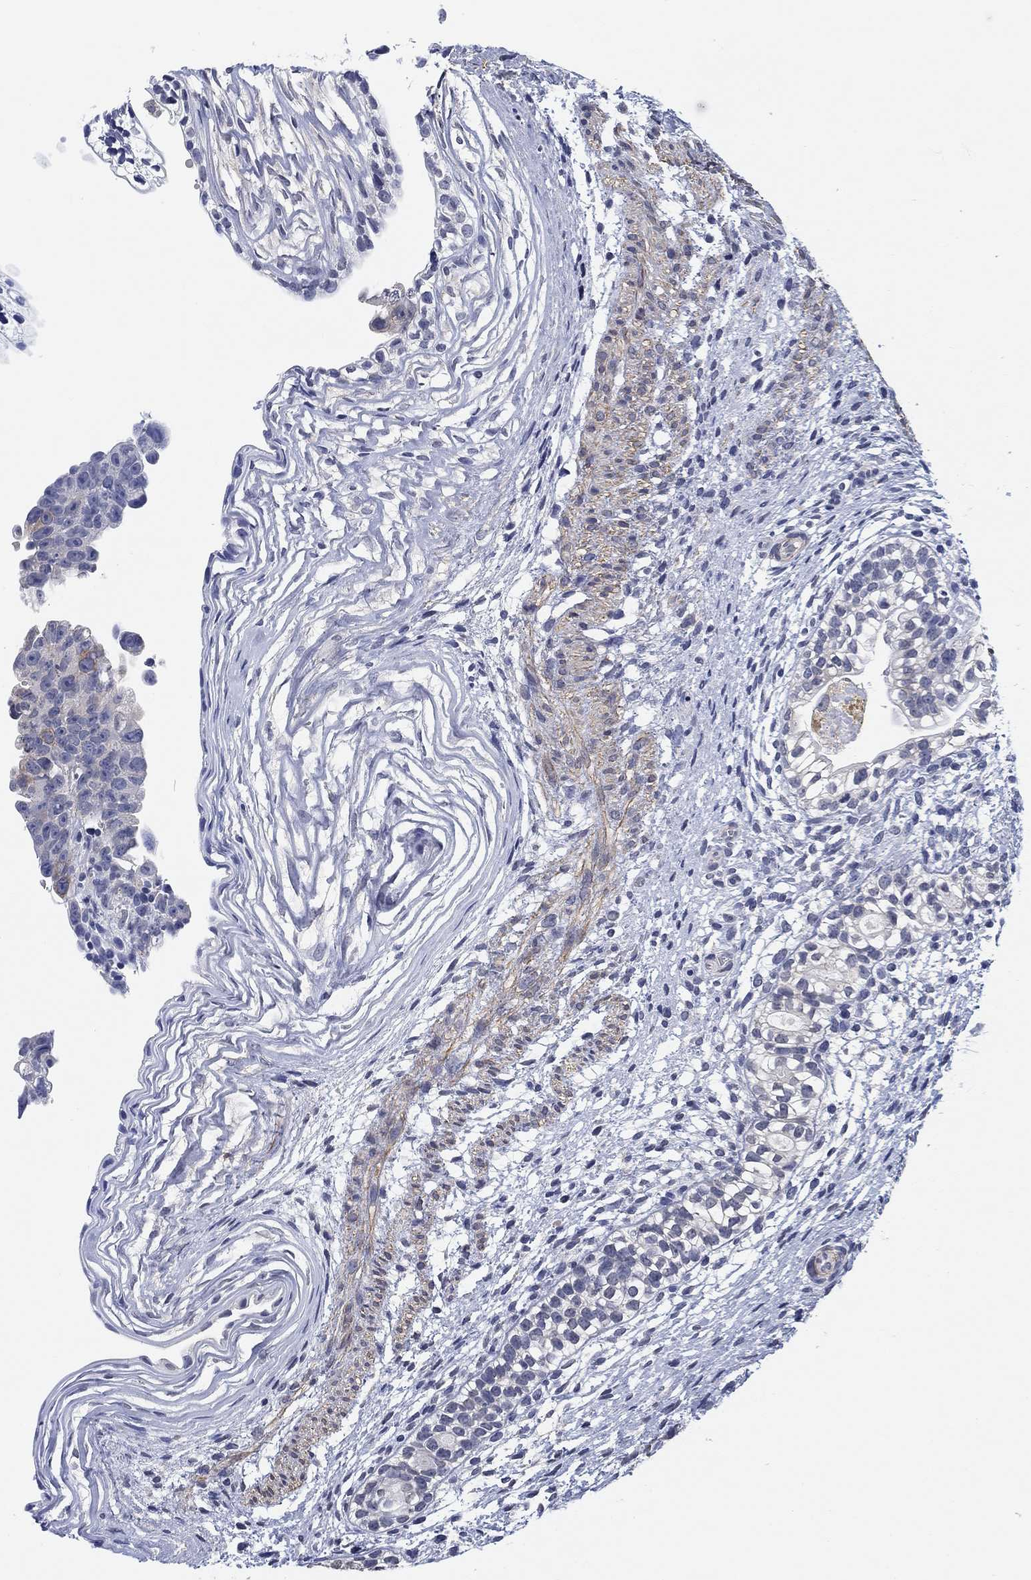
{"staining": {"intensity": "negative", "quantity": "none", "location": "none"}, "tissue": "testis cancer", "cell_type": "Tumor cells", "image_type": "cancer", "snomed": [{"axis": "morphology", "description": "Normal tissue, NOS"}, {"axis": "morphology", "description": "Carcinoma, Embryonal, NOS"}, {"axis": "topography", "description": "Testis"}, {"axis": "topography", "description": "Epididymis"}], "caption": "Protein analysis of testis cancer (embryonal carcinoma) shows no significant positivity in tumor cells.", "gene": "OTUB2", "patient": {"sex": "male", "age": 24}}